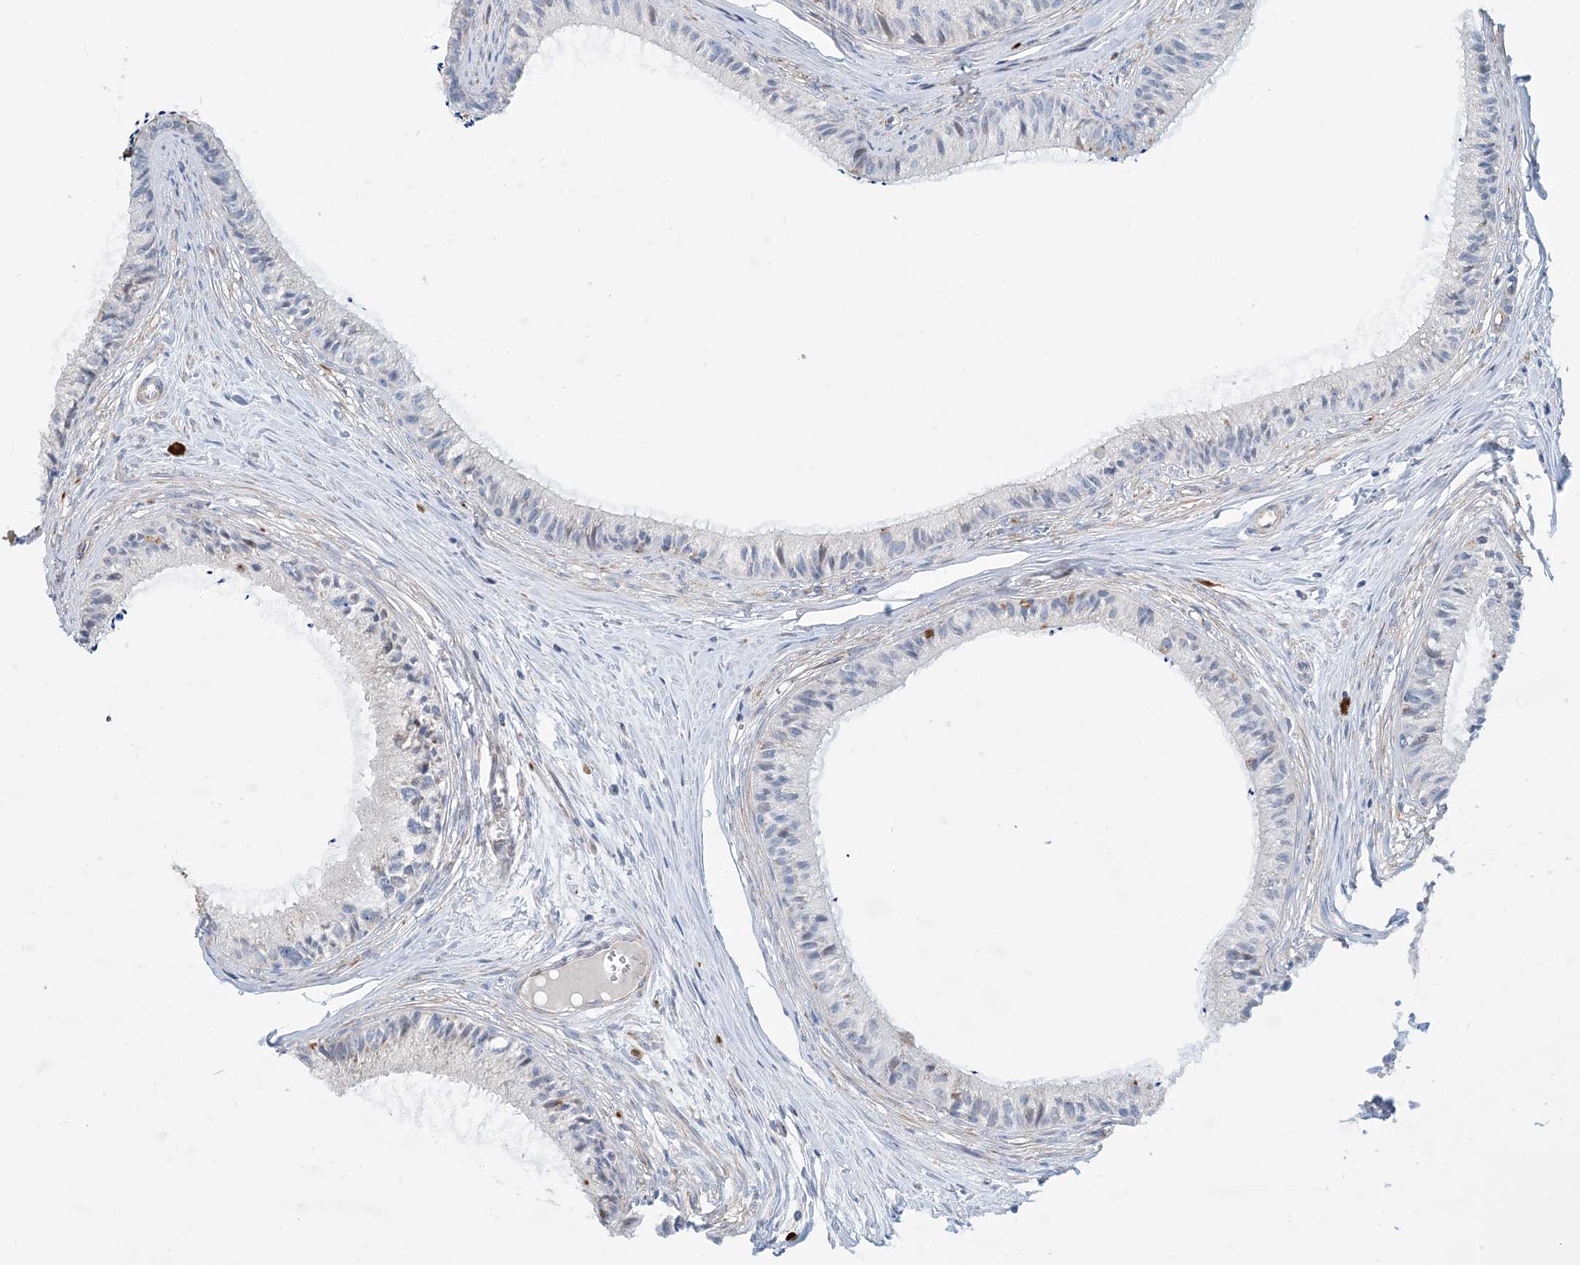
{"staining": {"intensity": "moderate", "quantity": "25%-75%", "location": "cytoplasmic/membranous"}, "tissue": "epididymis", "cell_type": "Glandular cells", "image_type": "normal", "snomed": [{"axis": "morphology", "description": "Normal tissue, NOS"}, {"axis": "topography", "description": "Epididymis"}], "caption": "Protein positivity by immunohistochemistry reveals moderate cytoplasmic/membranous positivity in approximately 25%-75% of glandular cells in benign epididymis.", "gene": "PCDHGA1", "patient": {"sex": "male", "age": 36}}